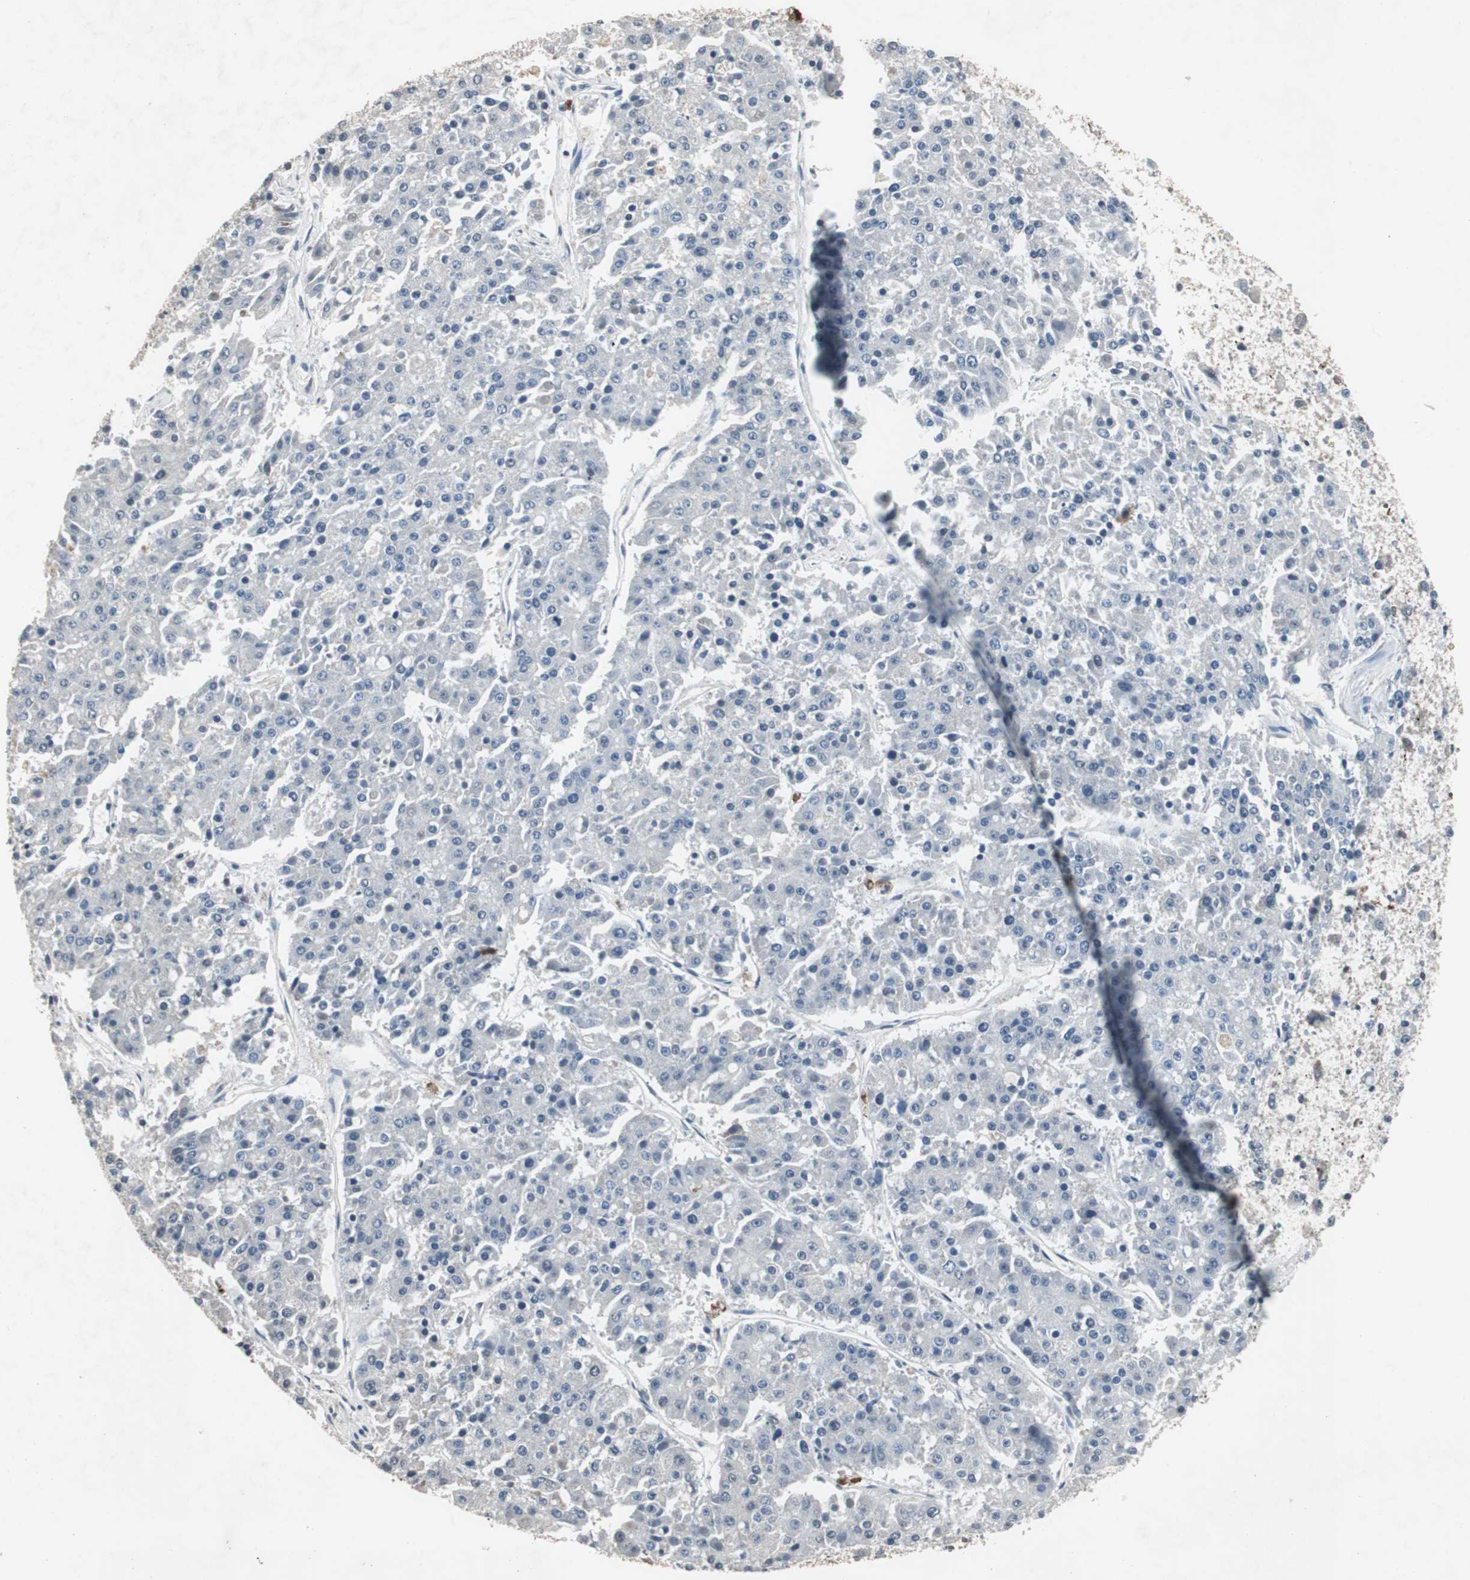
{"staining": {"intensity": "negative", "quantity": "none", "location": "none"}, "tissue": "pancreatic cancer", "cell_type": "Tumor cells", "image_type": "cancer", "snomed": [{"axis": "morphology", "description": "Adenocarcinoma, NOS"}, {"axis": "topography", "description": "Pancreas"}], "caption": "IHC image of neoplastic tissue: pancreatic cancer stained with DAB reveals no significant protein expression in tumor cells.", "gene": "ADNP2", "patient": {"sex": "male", "age": 50}}